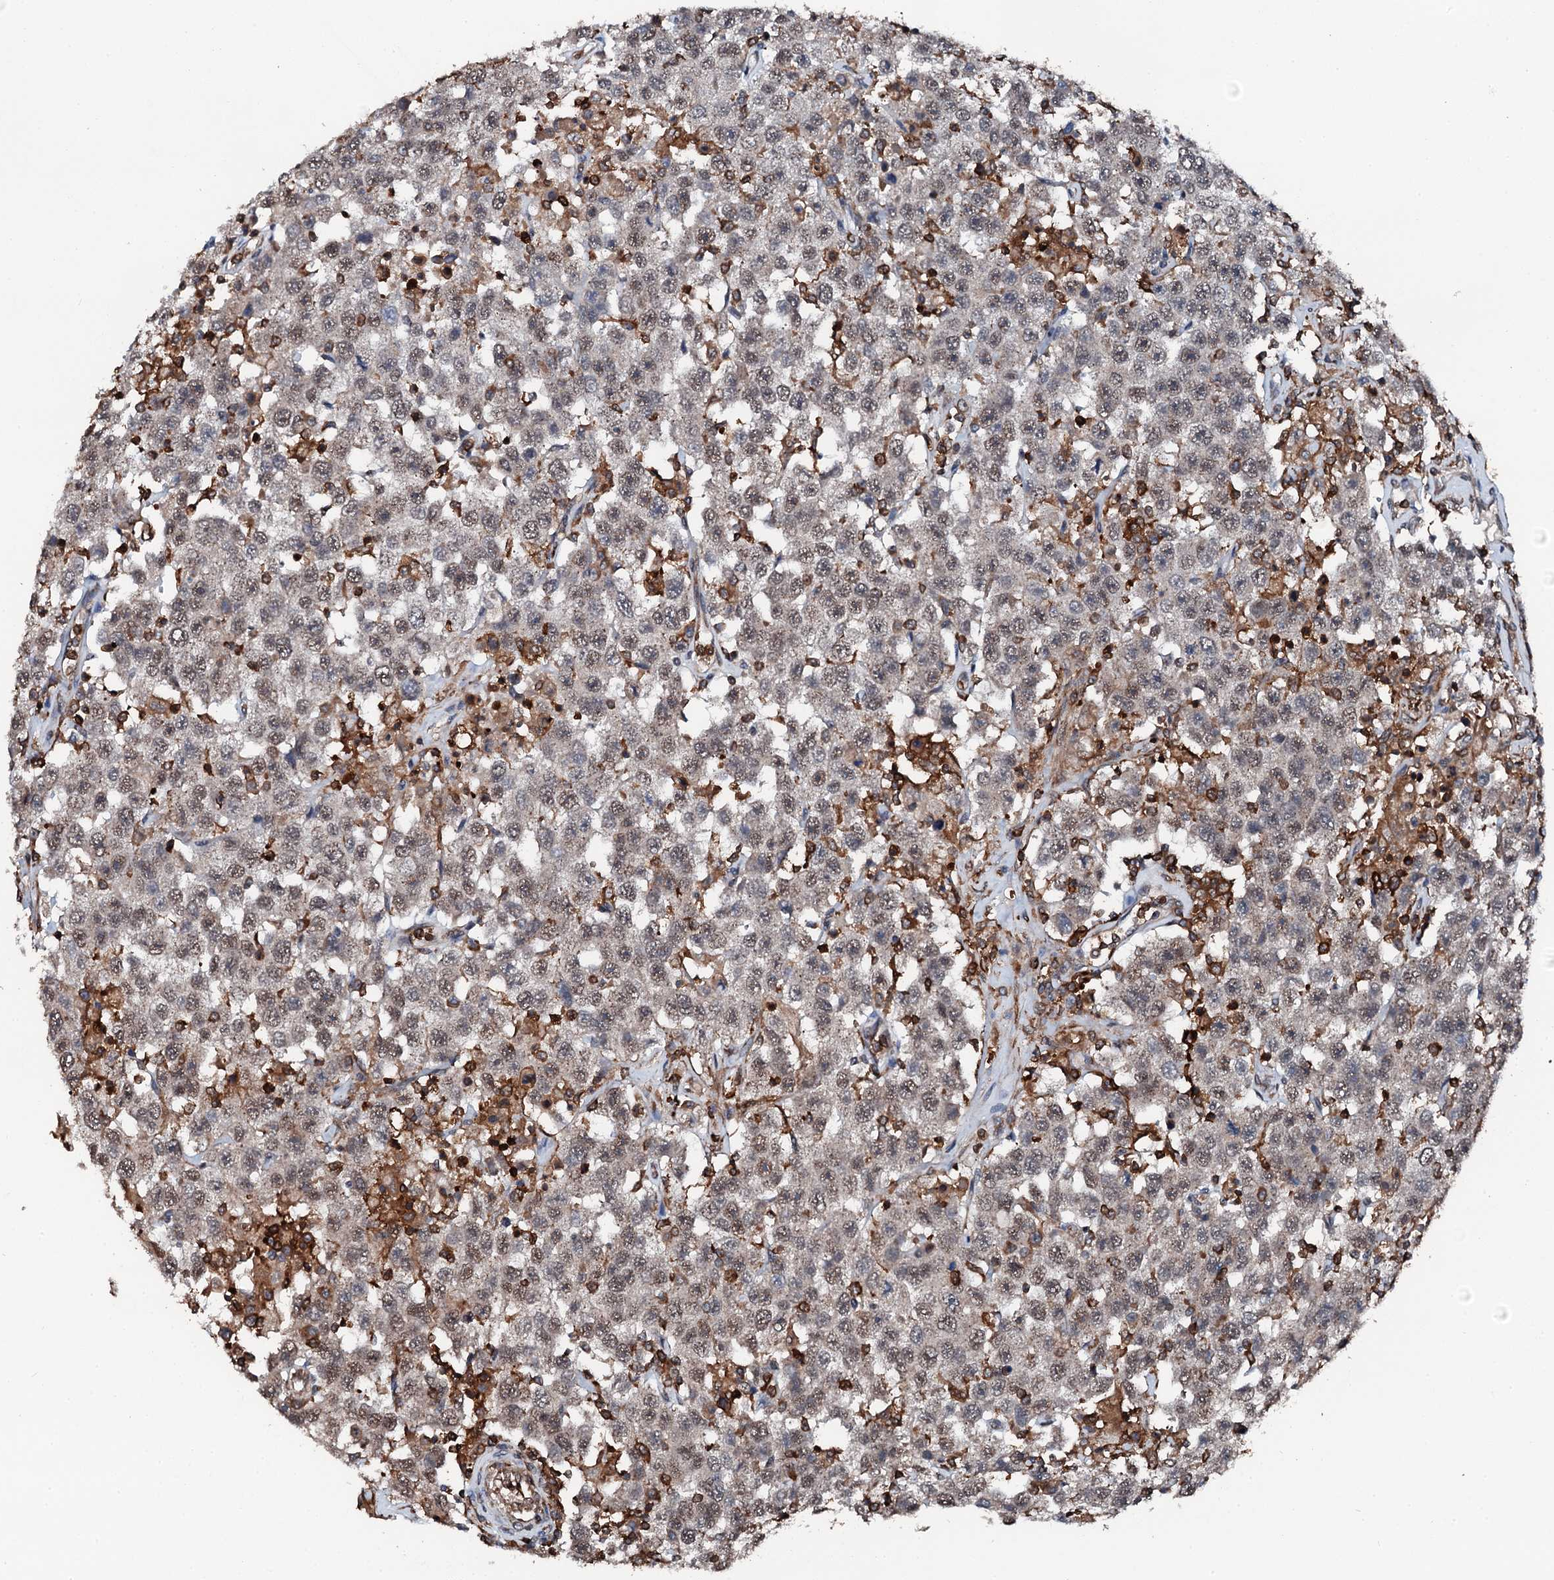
{"staining": {"intensity": "weak", "quantity": ">75%", "location": "nuclear"}, "tissue": "testis cancer", "cell_type": "Tumor cells", "image_type": "cancer", "snomed": [{"axis": "morphology", "description": "Seminoma, NOS"}, {"axis": "topography", "description": "Testis"}], "caption": "Testis seminoma stained with DAB (3,3'-diaminobenzidine) IHC exhibits low levels of weak nuclear positivity in about >75% of tumor cells. (brown staining indicates protein expression, while blue staining denotes nuclei).", "gene": "EDC4", "patient": {"sex": "male", "age": 41}}